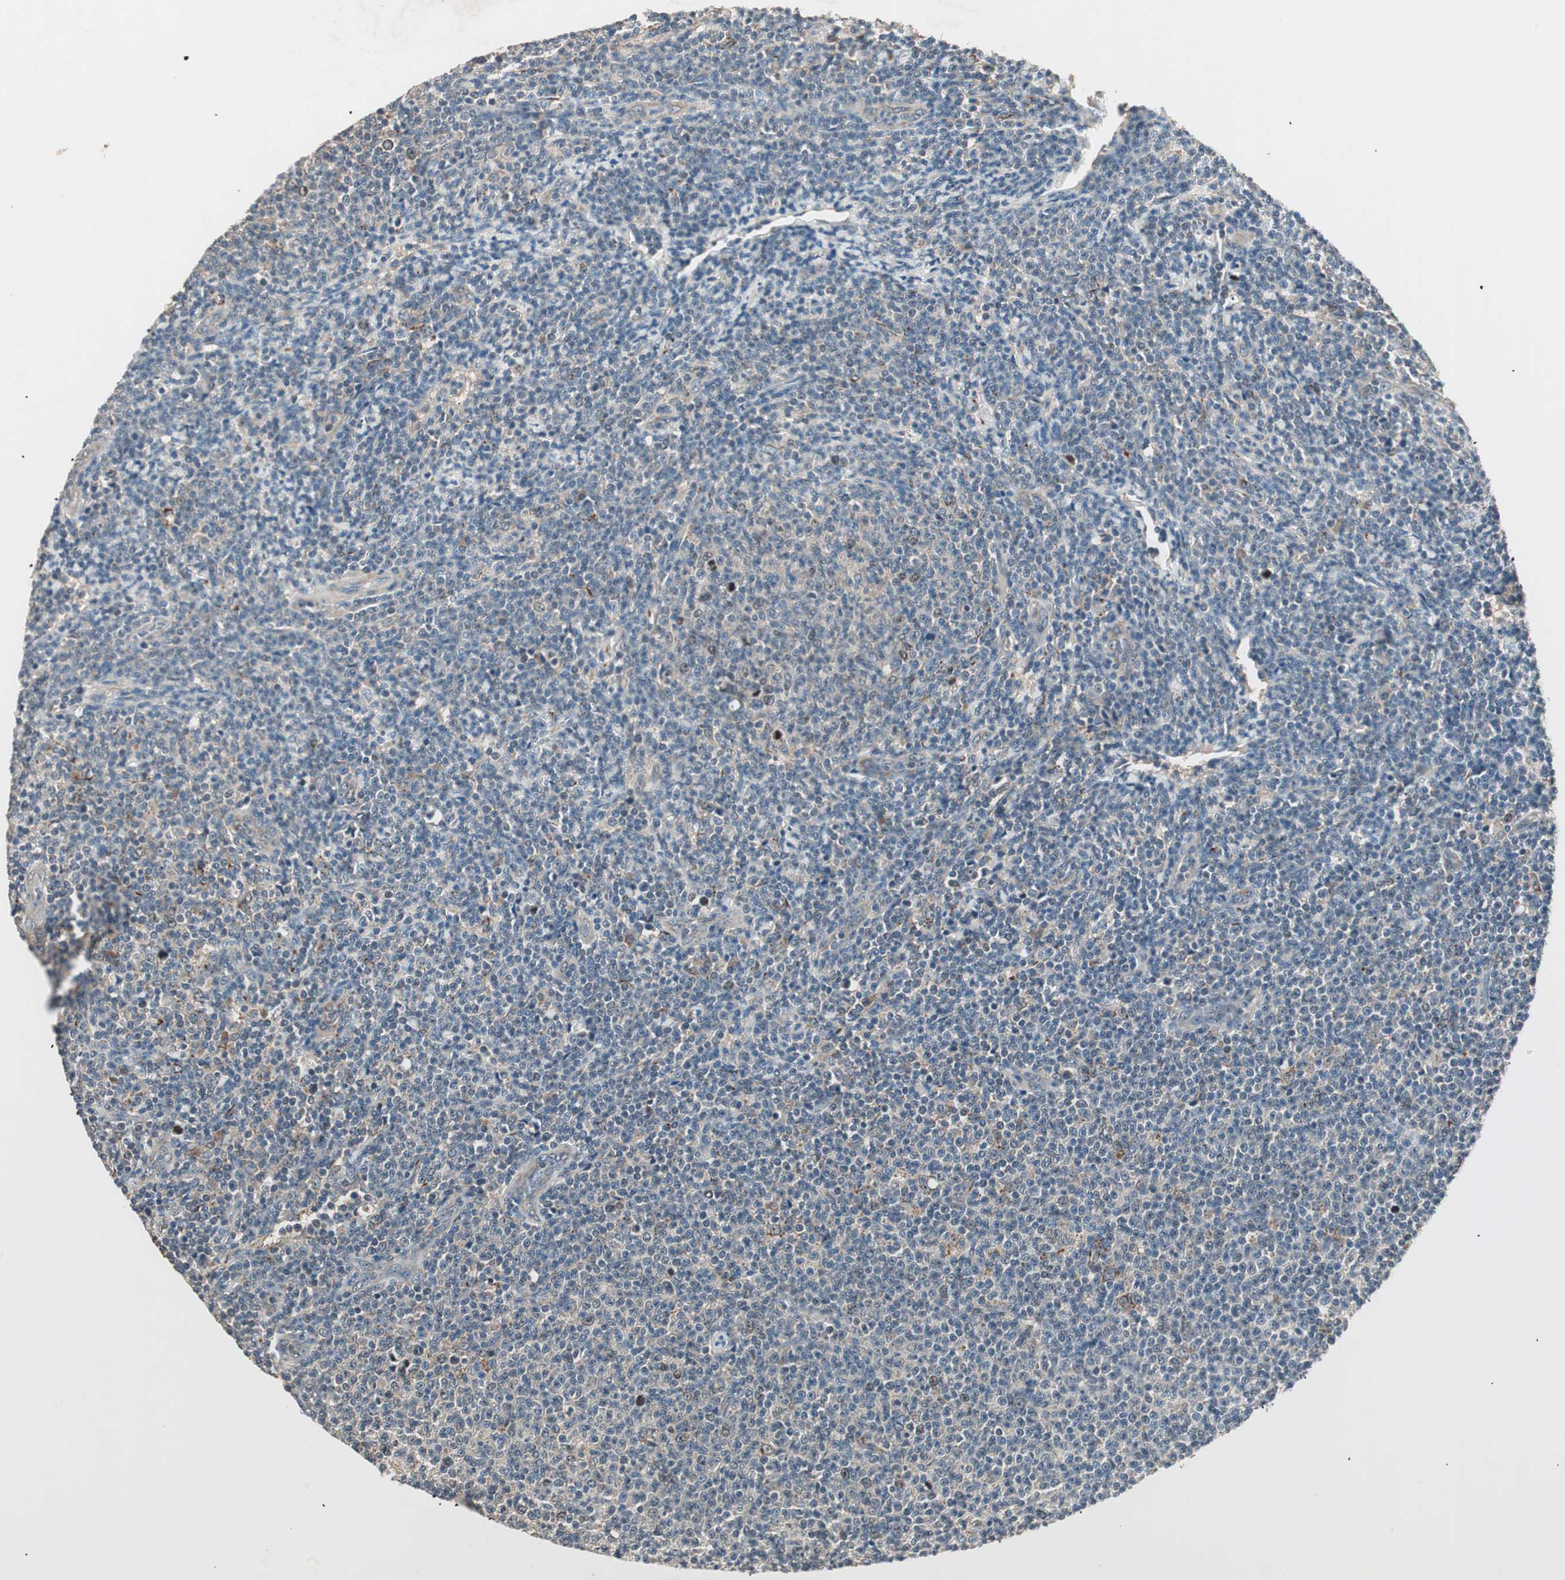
{"staining": {"intensity": "weak", "quantity": "<25%", "location": "cytoplasmic/membranous,nuclear"}, "tissue": "lymphoma", "cell_type": "Tumor cells", "image_type": "cancer", "snomed": [{"axis": "morphology", "description": "Malignant lymphoma, non-Hodgkin's type, Low grade"}, {"axis": "topography", "description": "Lymph node"}], "caption": "Micrograph shows no protein staining in tumor cells of lymphoma tissue. (DAB immunohistochemistry (IHC) with hematoxylin counter stain).", "gene": "NFRKB", "patient": {"sex": "male", "age": 66}}